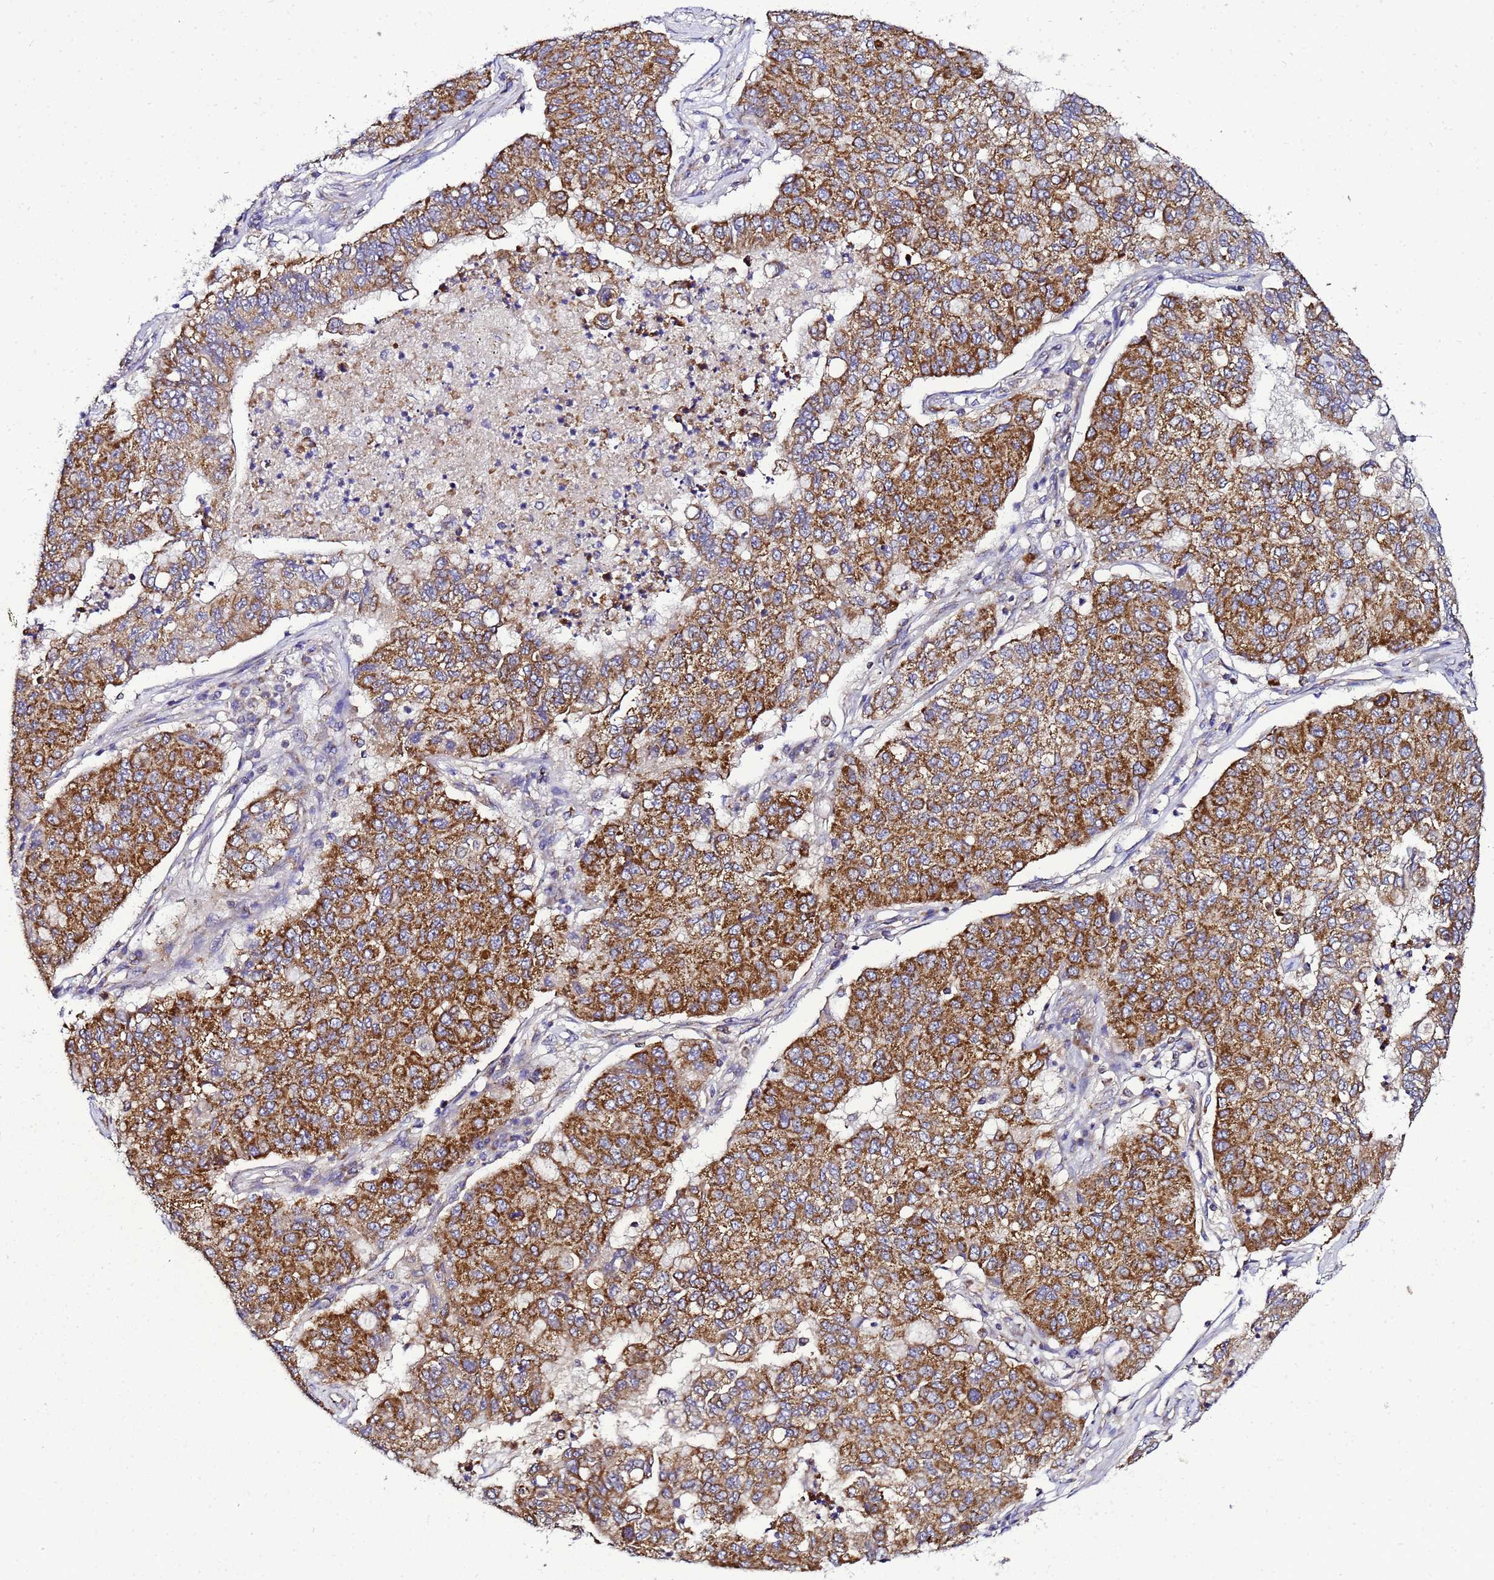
{"staining": {"intensity": "moderate", "quantity": ">75%", "location": "cytoplasmic/membranous"}, "tissue": "lung cancer", "cell_type": "Tumor cells", "image_type": "cancer", "snomed": [{"axis": "morphology", "description": "Squamous cell carcinoma, NOS"}, {"axis": "topography", "description": "Lung"}], "caption": "A brown stain shows moderate cytoplasmic/membranous positivity of a protein in lung cancer tumor cells.", "gene": "HIGD2A", "patient": {"sex": "male", "age": 74}}